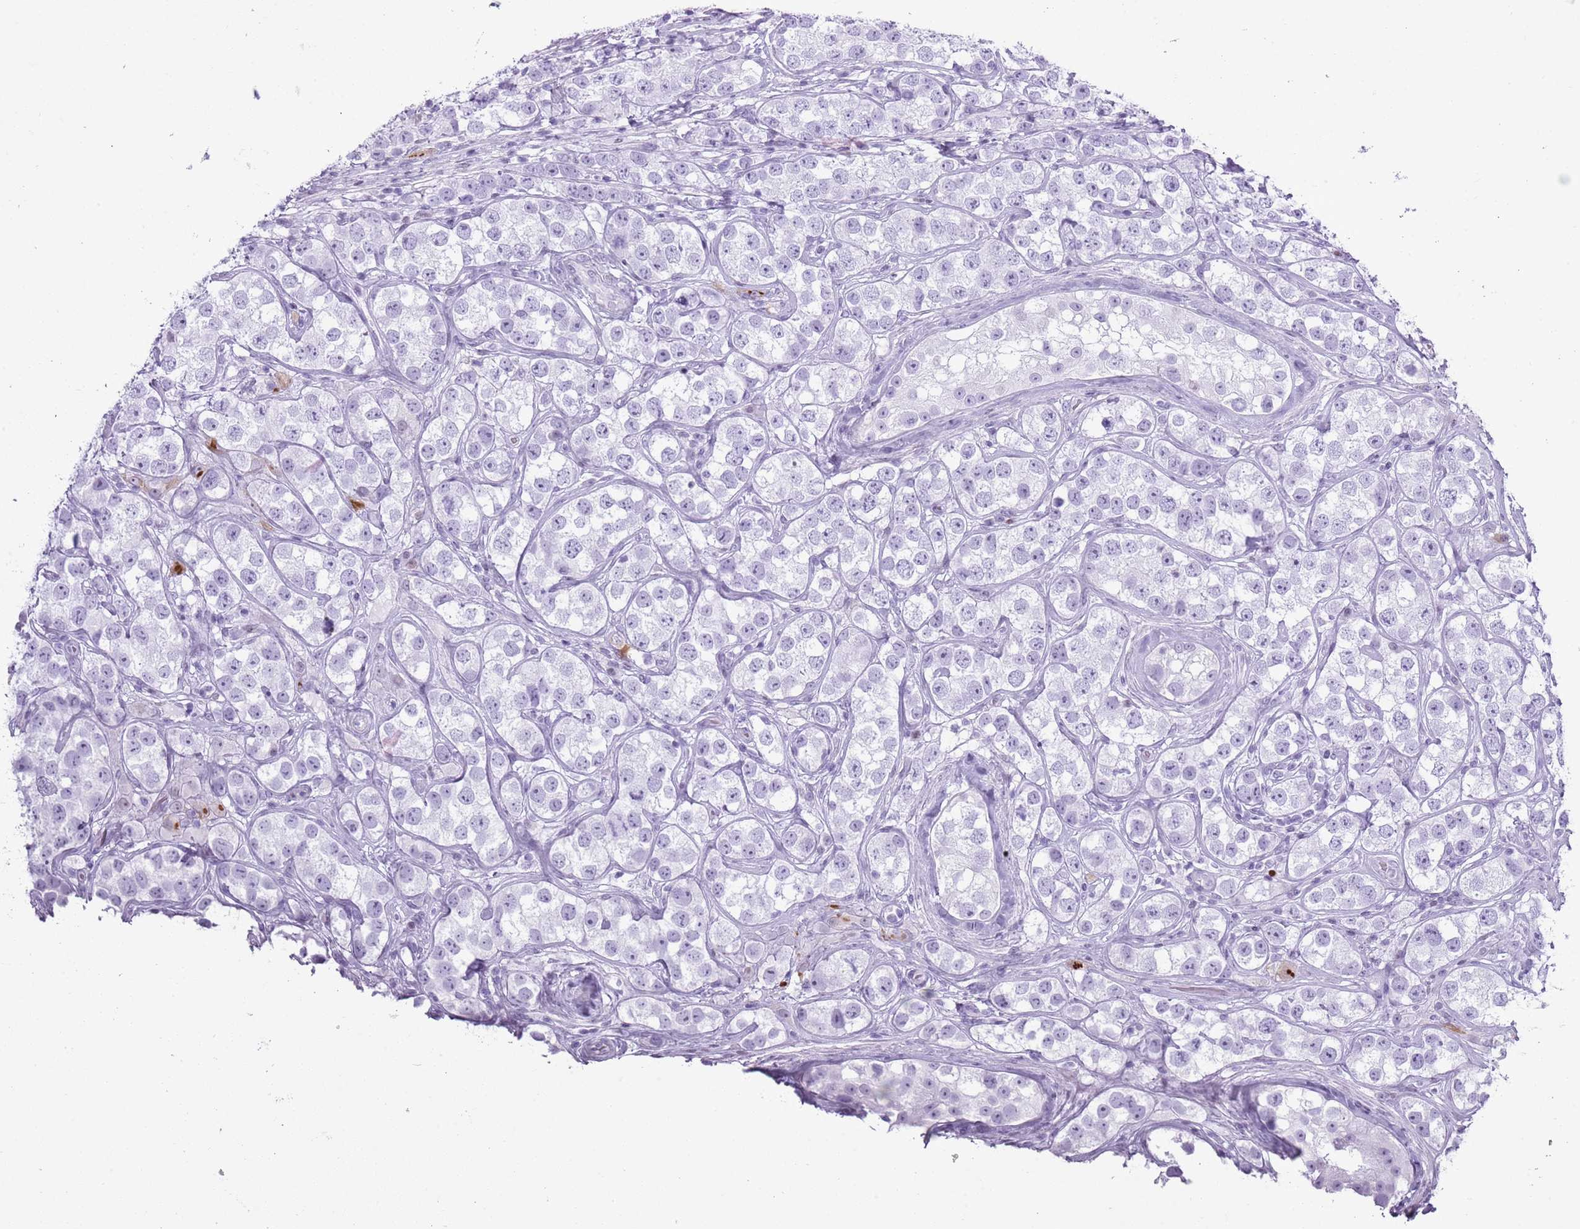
{"staining": {"intensity": "negative", "quantity": "none", "location": "none"}, "tissue": "testis cancer", "cell_type": "Tumor cells", "image_type": "cancer", "snomed": [{"axis": "morphology", "description": "Seminoma, NOS"}, {"axis": "topography", "description": "Testis"}], "caption": "A photomicrograph of human seminoma (testis) is negative for staining in tumor cells. (DAB immunohistochemistry (IHC) with hematoxylin counter stain).", "gene": "ASIP", "patient": {"sex": "male", "age": 28}}